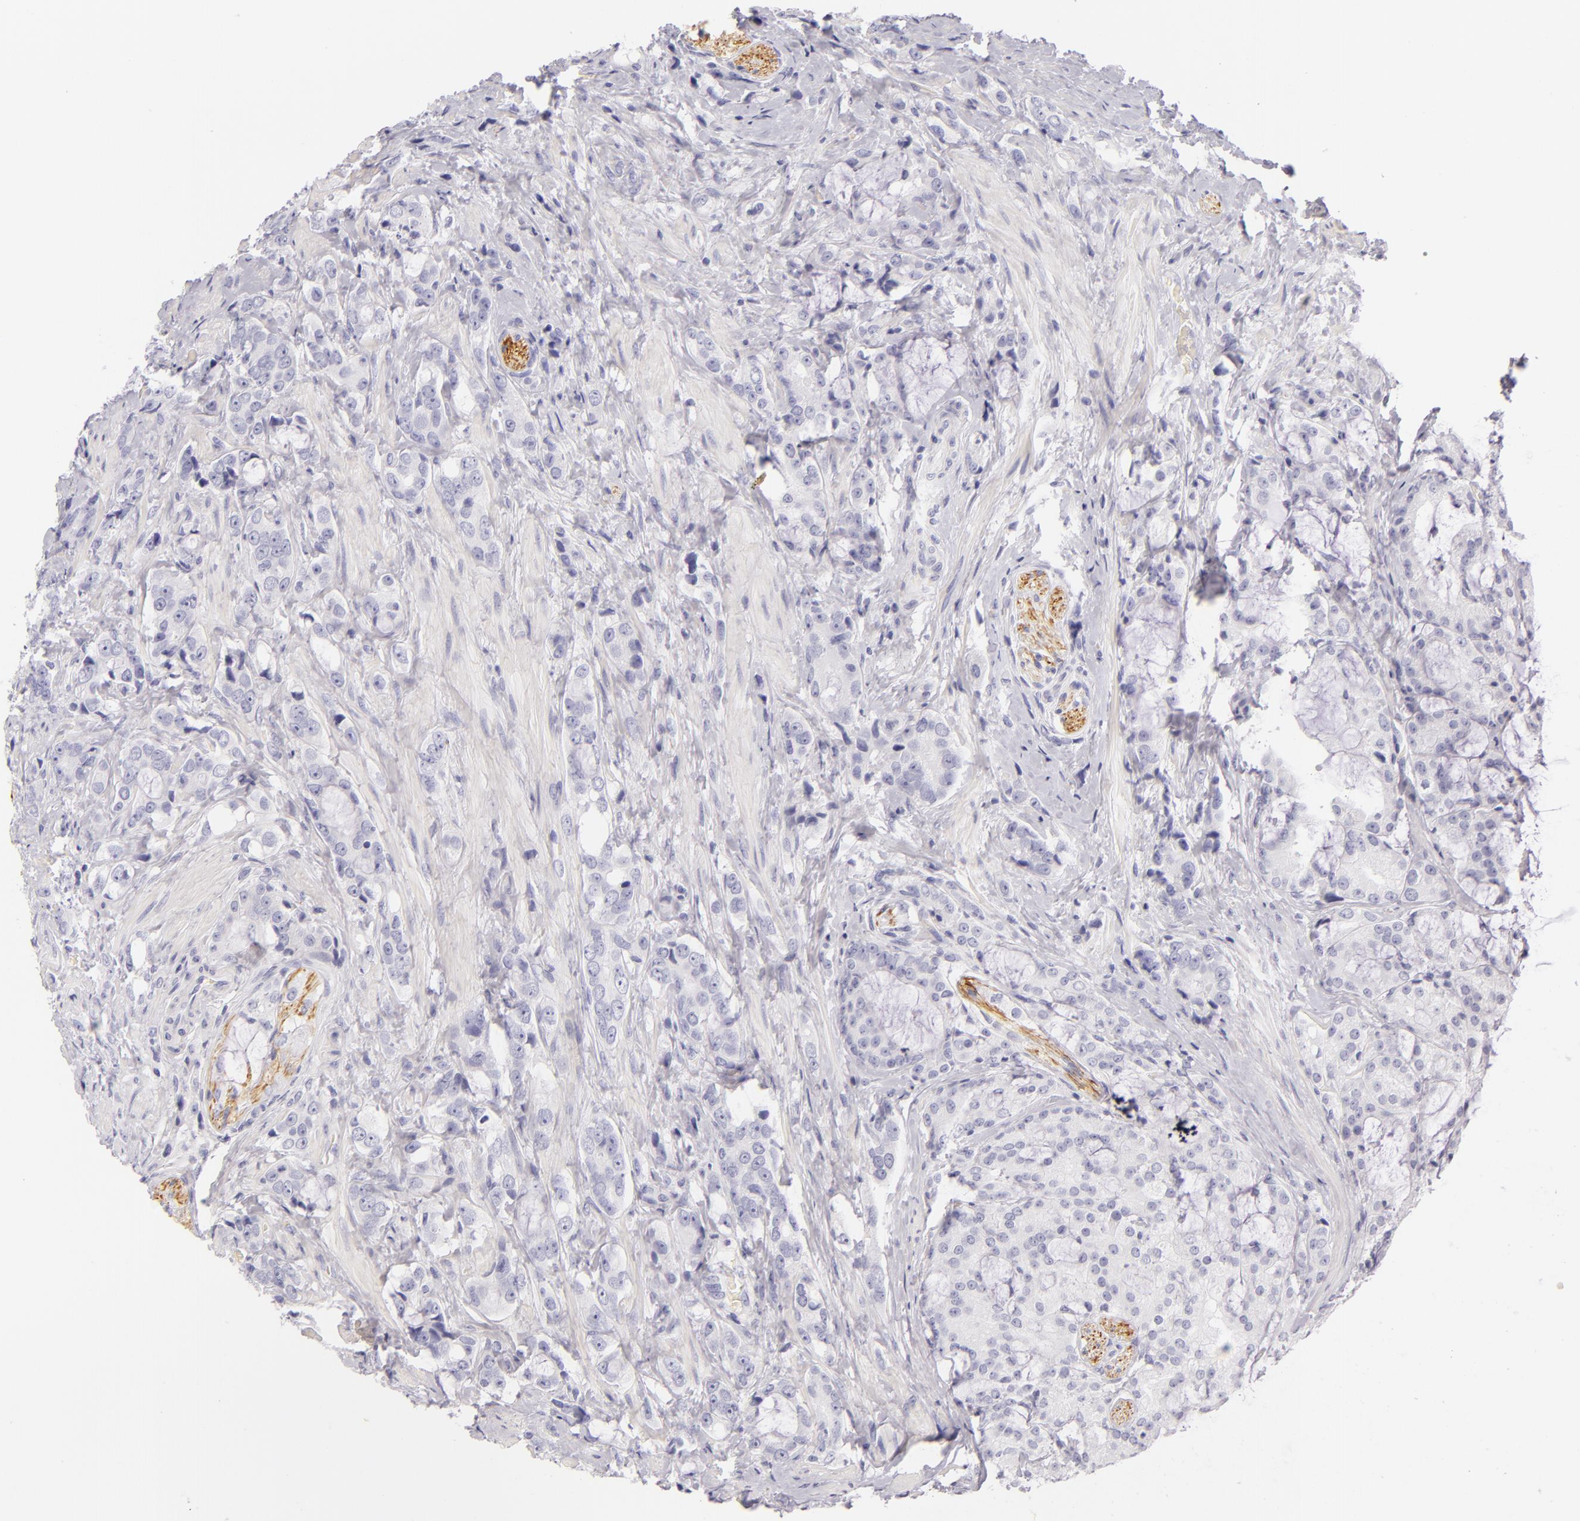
{"staining": {"intensity": "negative", "quantity": "none", "location": "none"}, "tissue": "prostate cancer", "cell_type": "Tumor cells", "image_type": "cancer", "snomed": [{"axis": "morphology", "description": "Adenocarcinoma, Medium grade"}, {"axis": "topography", "description": "Prostate"}], "caption": "A photomicrograph of human prostate cancer is negative for staining in tumor cells.", "gene": "INA", "patient": {"sex": "male", "age": 70}}